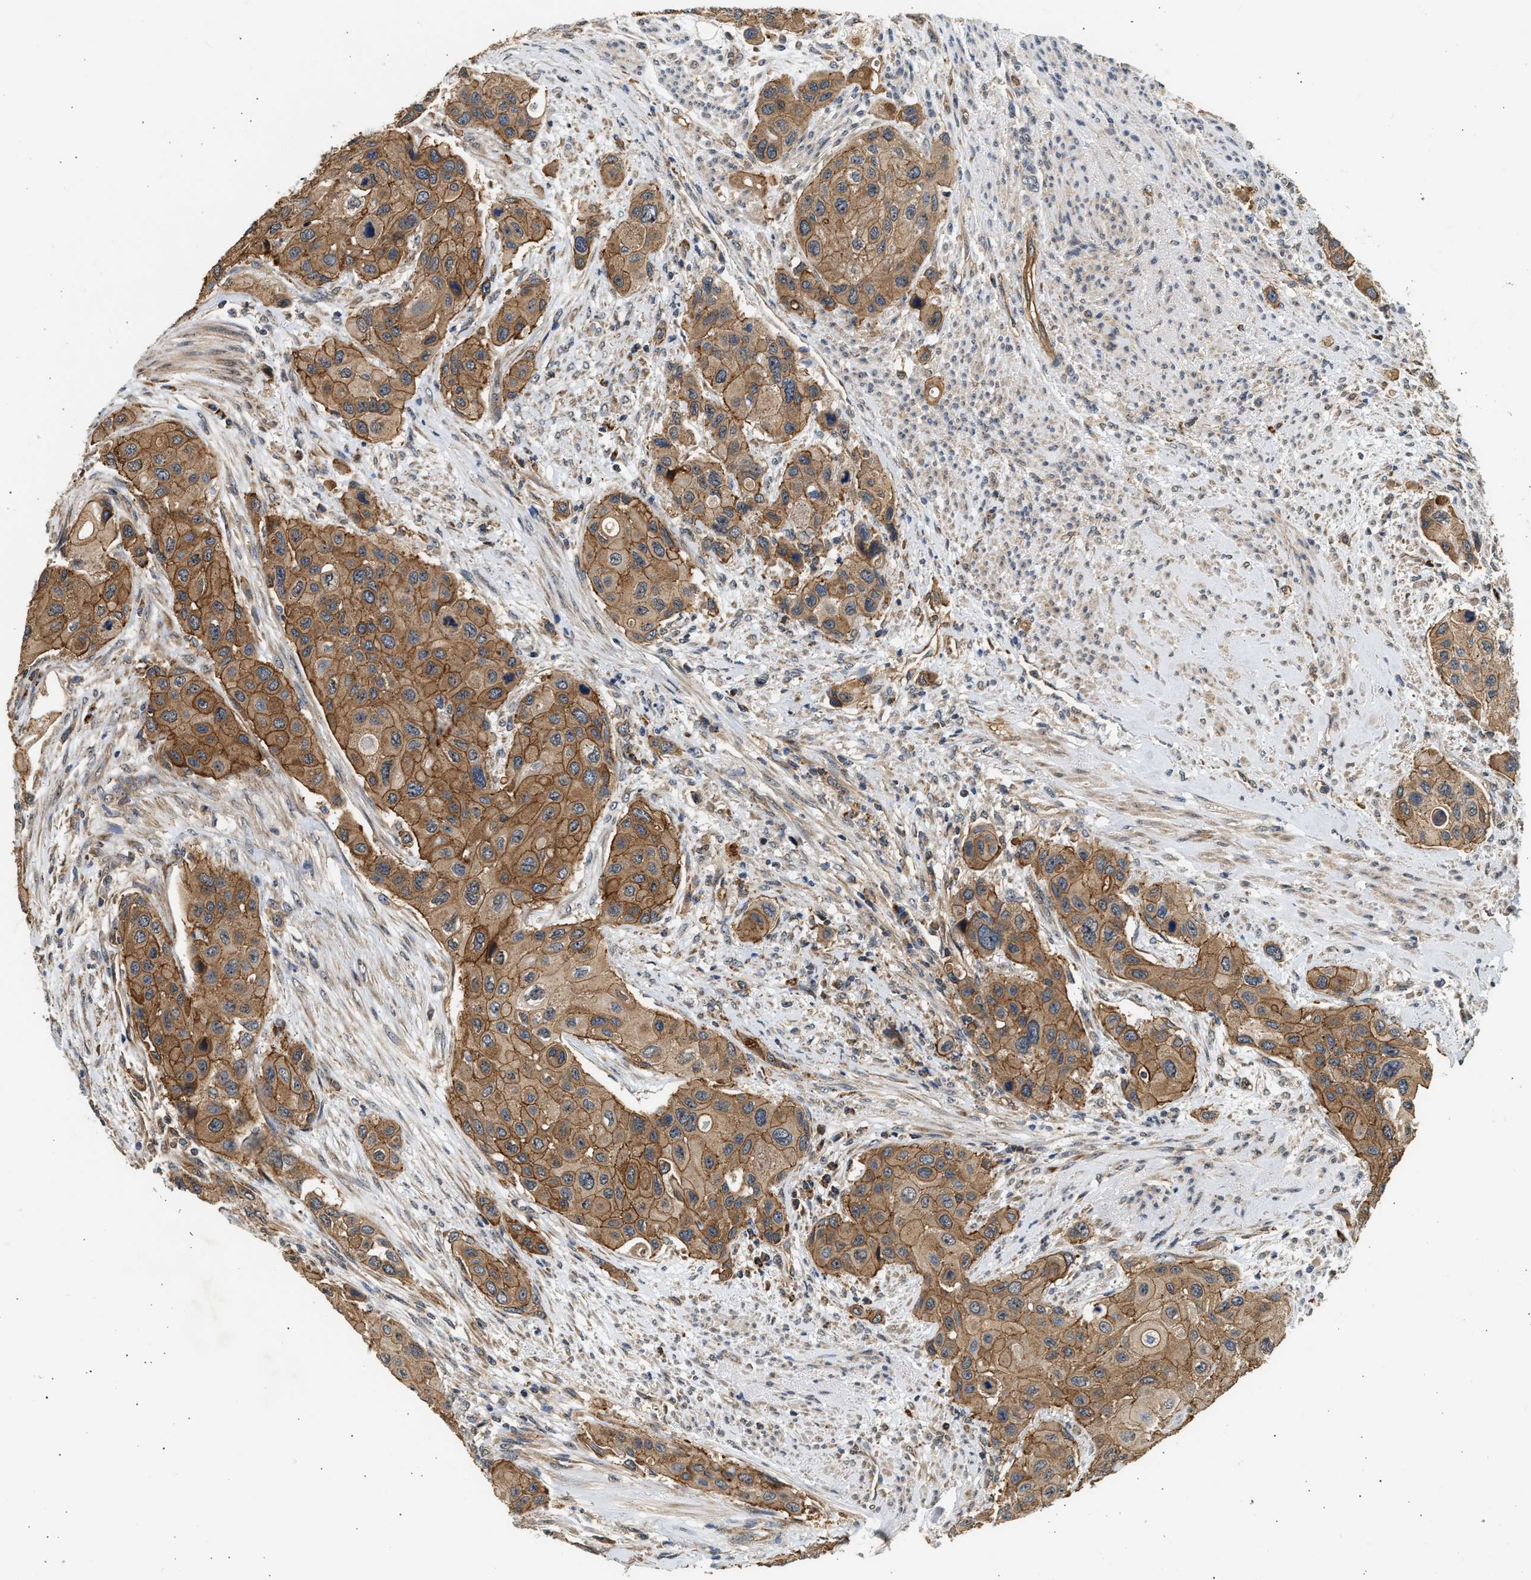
{"staining": {"intensity": "moderate", "quantity": ">75%", "location": "cytoplasmic/membranous"}, "tissue": "urothelial cancer", "cell_type": "Tumor cells", "image_type": "cancer", "snomed": [{"axis": "morphology", "description": "Urothelial carcinoma, High grade"}, {"axis": "topography", "description": "Urinary bladder"}], "caption": "Immunohistochemistry (IHC) micrograph of human high-grade urothelial carcinoma stained for a protein (brown), which exhibits medium levels of moderate cytoplasmic/membranous staining in about >75% of tumor cells.", "gene": "DUSP14", "patient": {"sex": "female", "age": 56}}